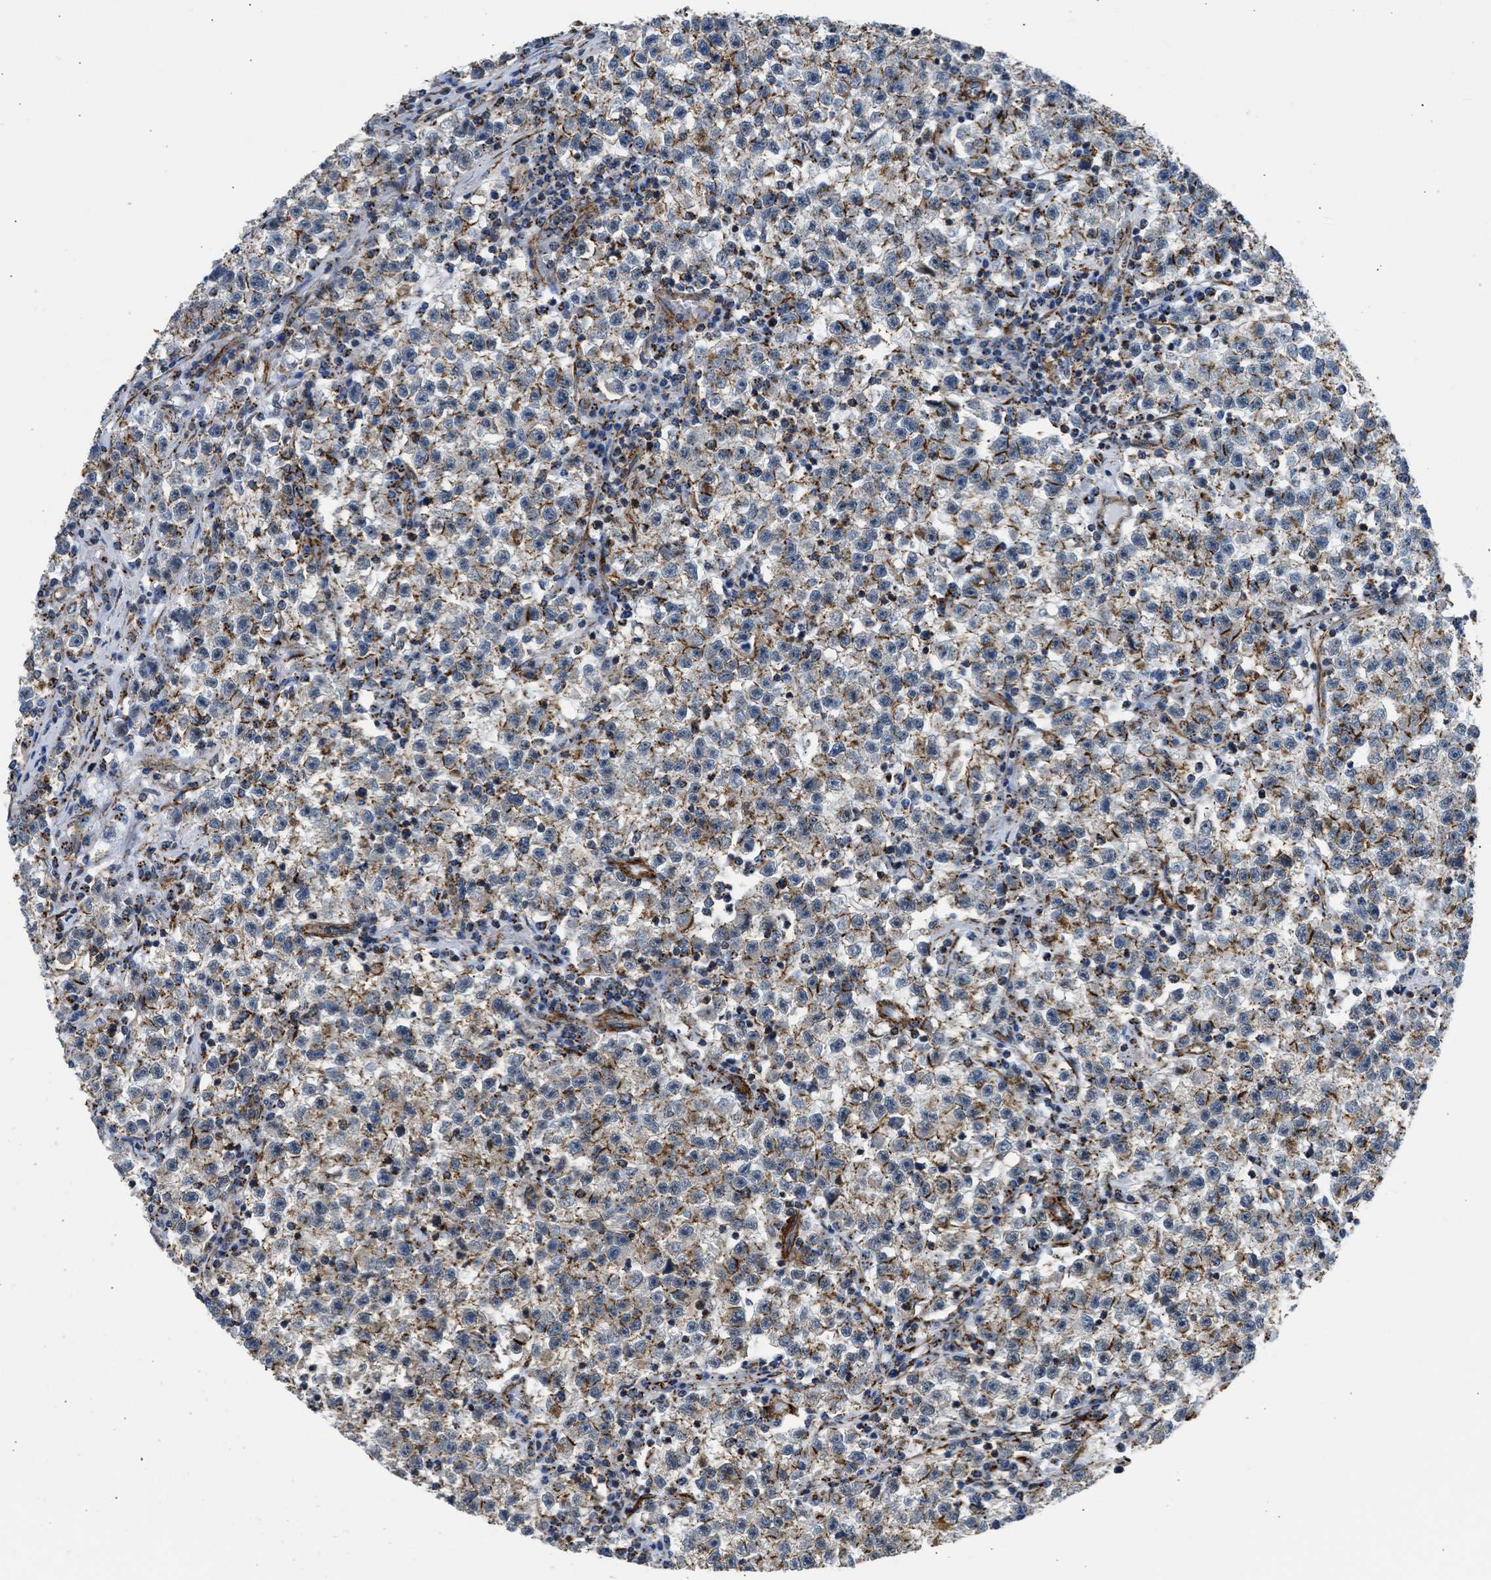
{"staining": {"intensity": "moderate", "quantity": ">75%", "location": "cytoplasmic/membranous"}, "tissue": "testis cancer", "cell_type": "Tumor cells", "image_type": "cancer", "snomed": [{"axis": "morphology", "description": "Seminoma, NOS"}, {"axis": "topography", "description": "Testis"}], "caption": "A micrograph of human testis cancer (seminoma) stained for a protein reveals moderate cytoplasmic/membranous brown staining in tumor cells.", "gene": "SEPTIN2", "patient": {"sex": "male", "age": 22}}